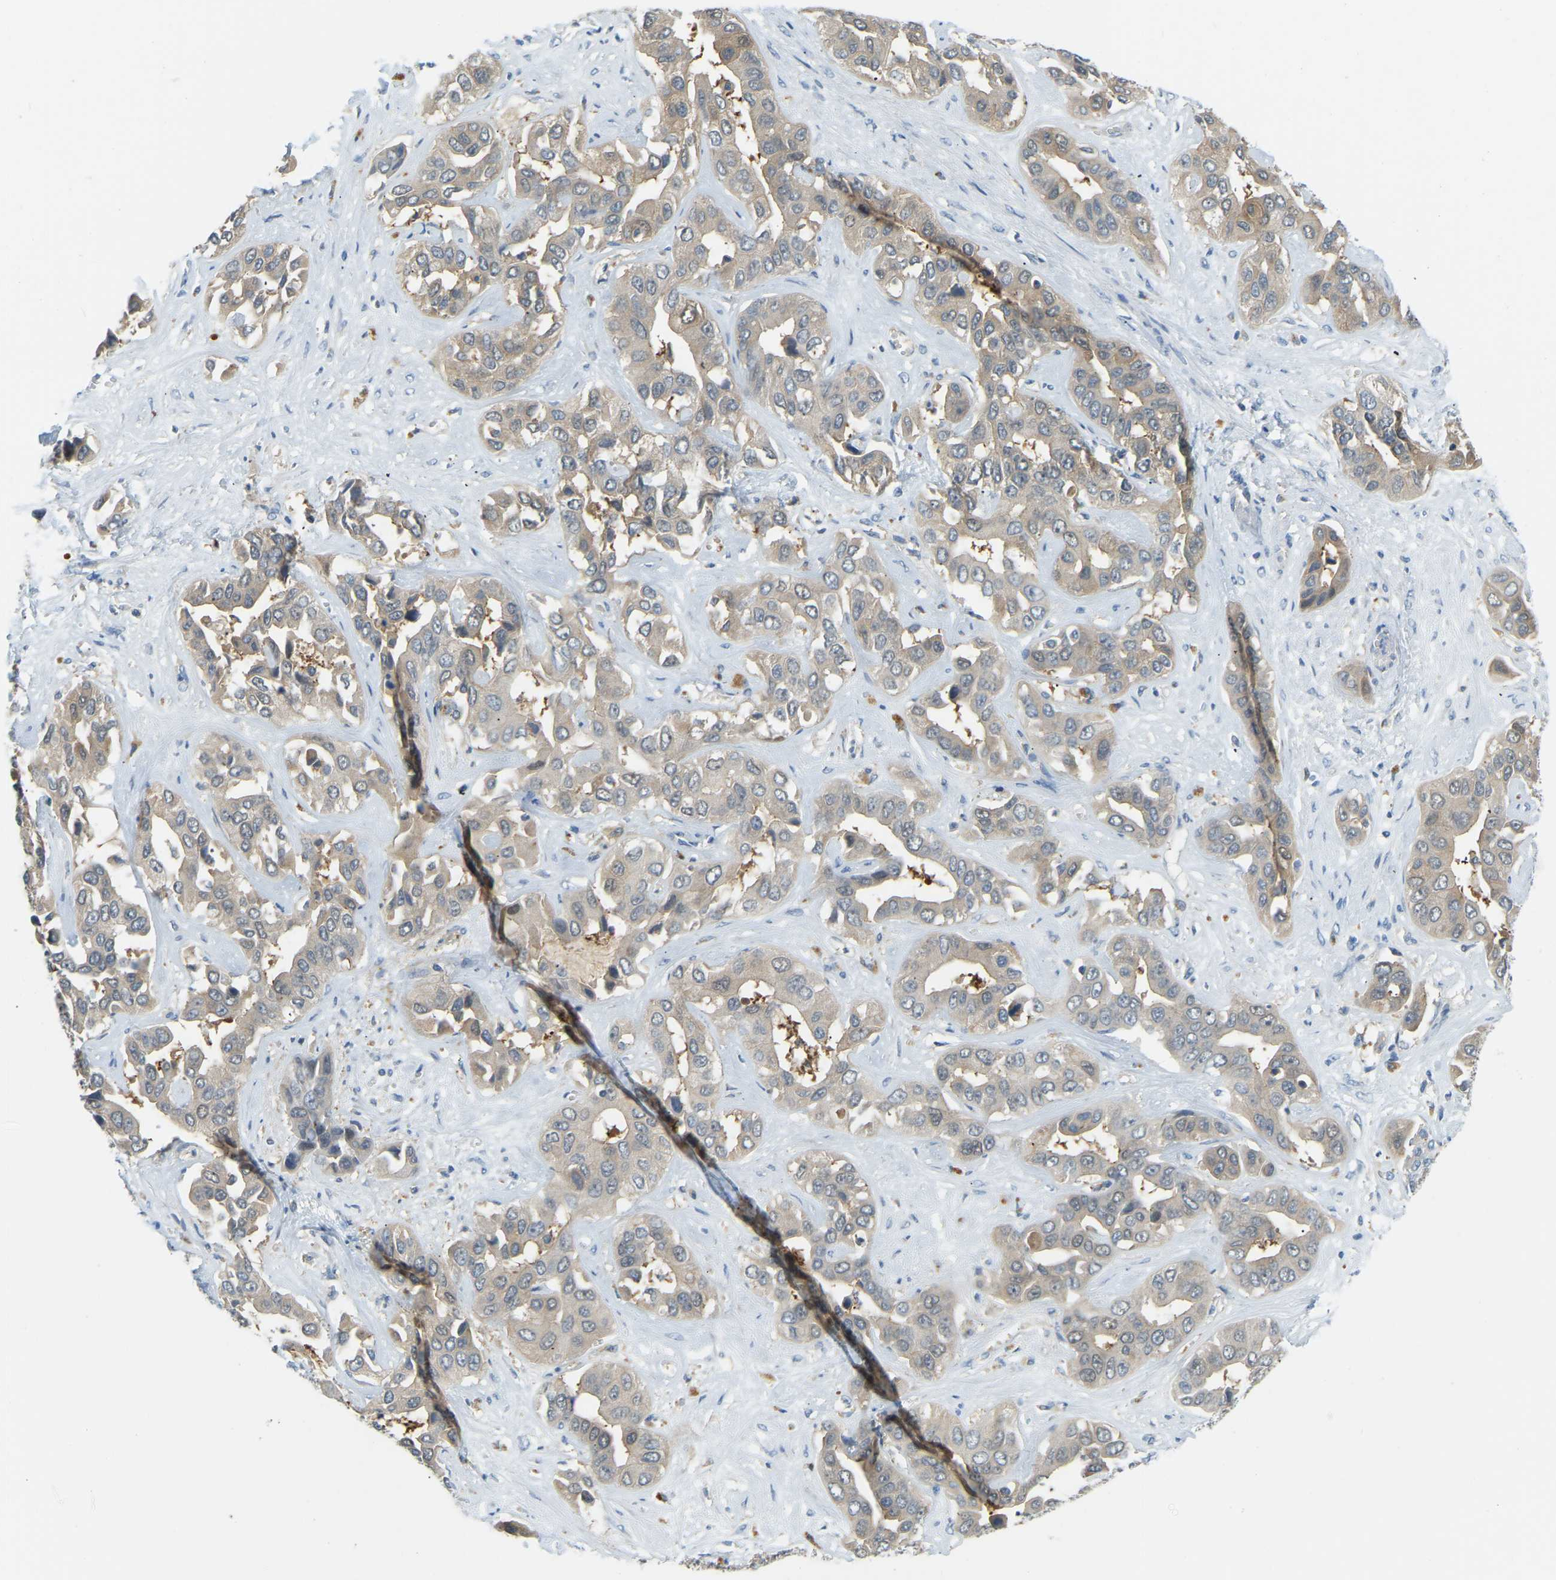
{"staining": {"intensity": "weak", "quantity": "25%-75%", "location": "cytoplasmic/membranous"}, "tissue": "liver cancer", "cell_type": "Tumor cells", "image_type": "cancer", "snomed": [{"axis": "morphology", "description": "Cholangiocarcinoma"}, {"axis": "topography", "description": "Liver"}], "caption": "Liver cancer (cholangiocarcinoma) stained with DAB immunohistochemistry (IHC) displays low levels of weak cytoplasmic/membranous expression in about 25%-75% of tumor cells.", "gene": "NME8", "patient": {"sex": "female", "age": 52}}